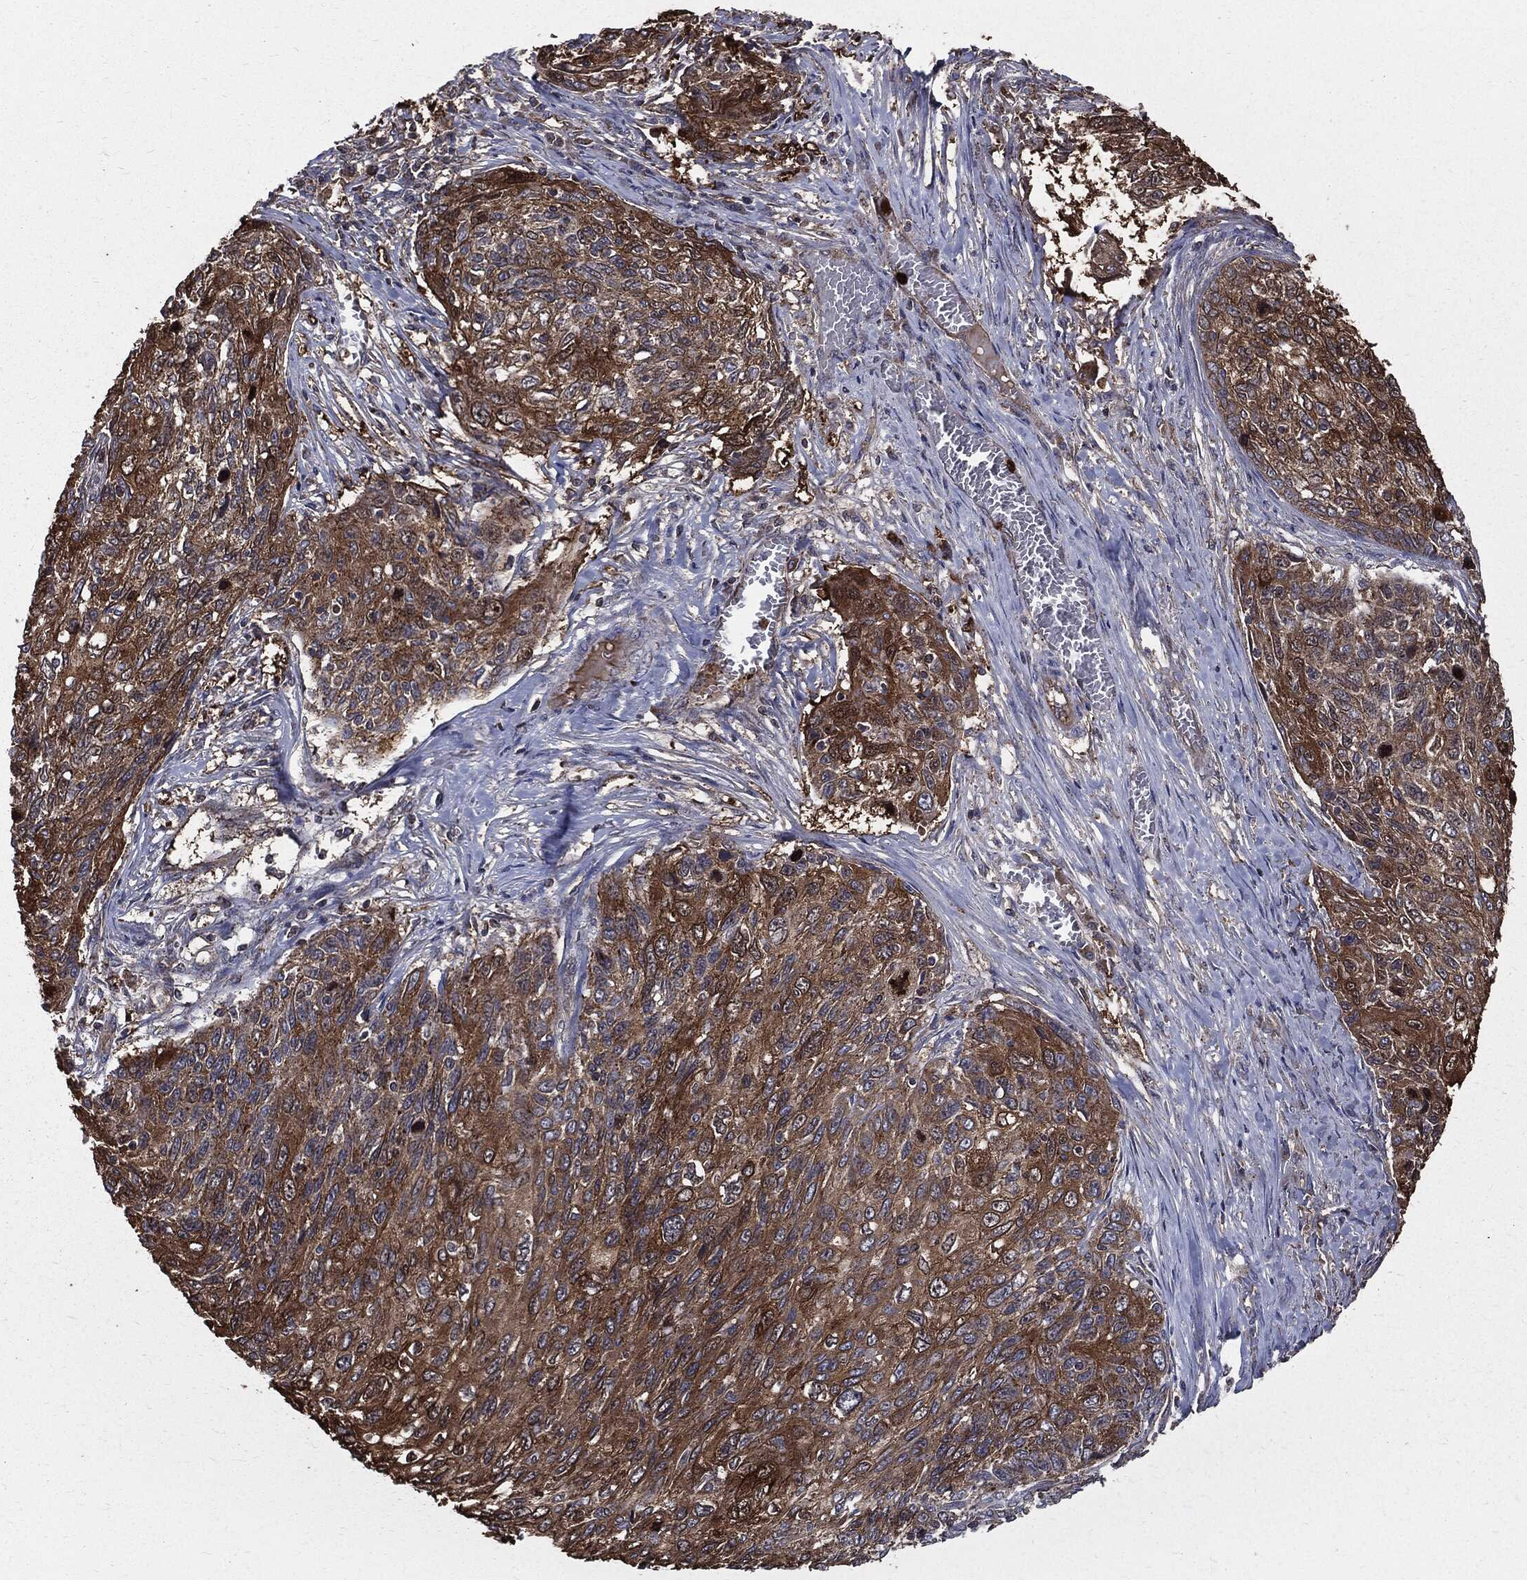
{"staining": {"intensity": "strong", "quantity": "25%-75%", "location": "cytoplasmic/membranous"}, "tissue": "skin cancer", "cell_type": "Tumor cells", "image_type": "cancer", "snomed": [{"axis": "morphology", "description": "Squamous cell carcinoma, NOS"}, {"axis": "topography", "description": "Skin"}], "caption": "IHC staining of skin cancer (squamous cell carcinoma), which demonstrates high levels of strong cytoplasmic/membranous expression in approximately 25%-75% of tumor cells indicating strong cytoplasmic/membranous protein expression. The staining was performed using DAB (brown) for protein detection and nuclei were counterstained in hematoxylin (blue).", "gene": "PDCD6IP", "patient": {"sex": "male", "age": 92}}